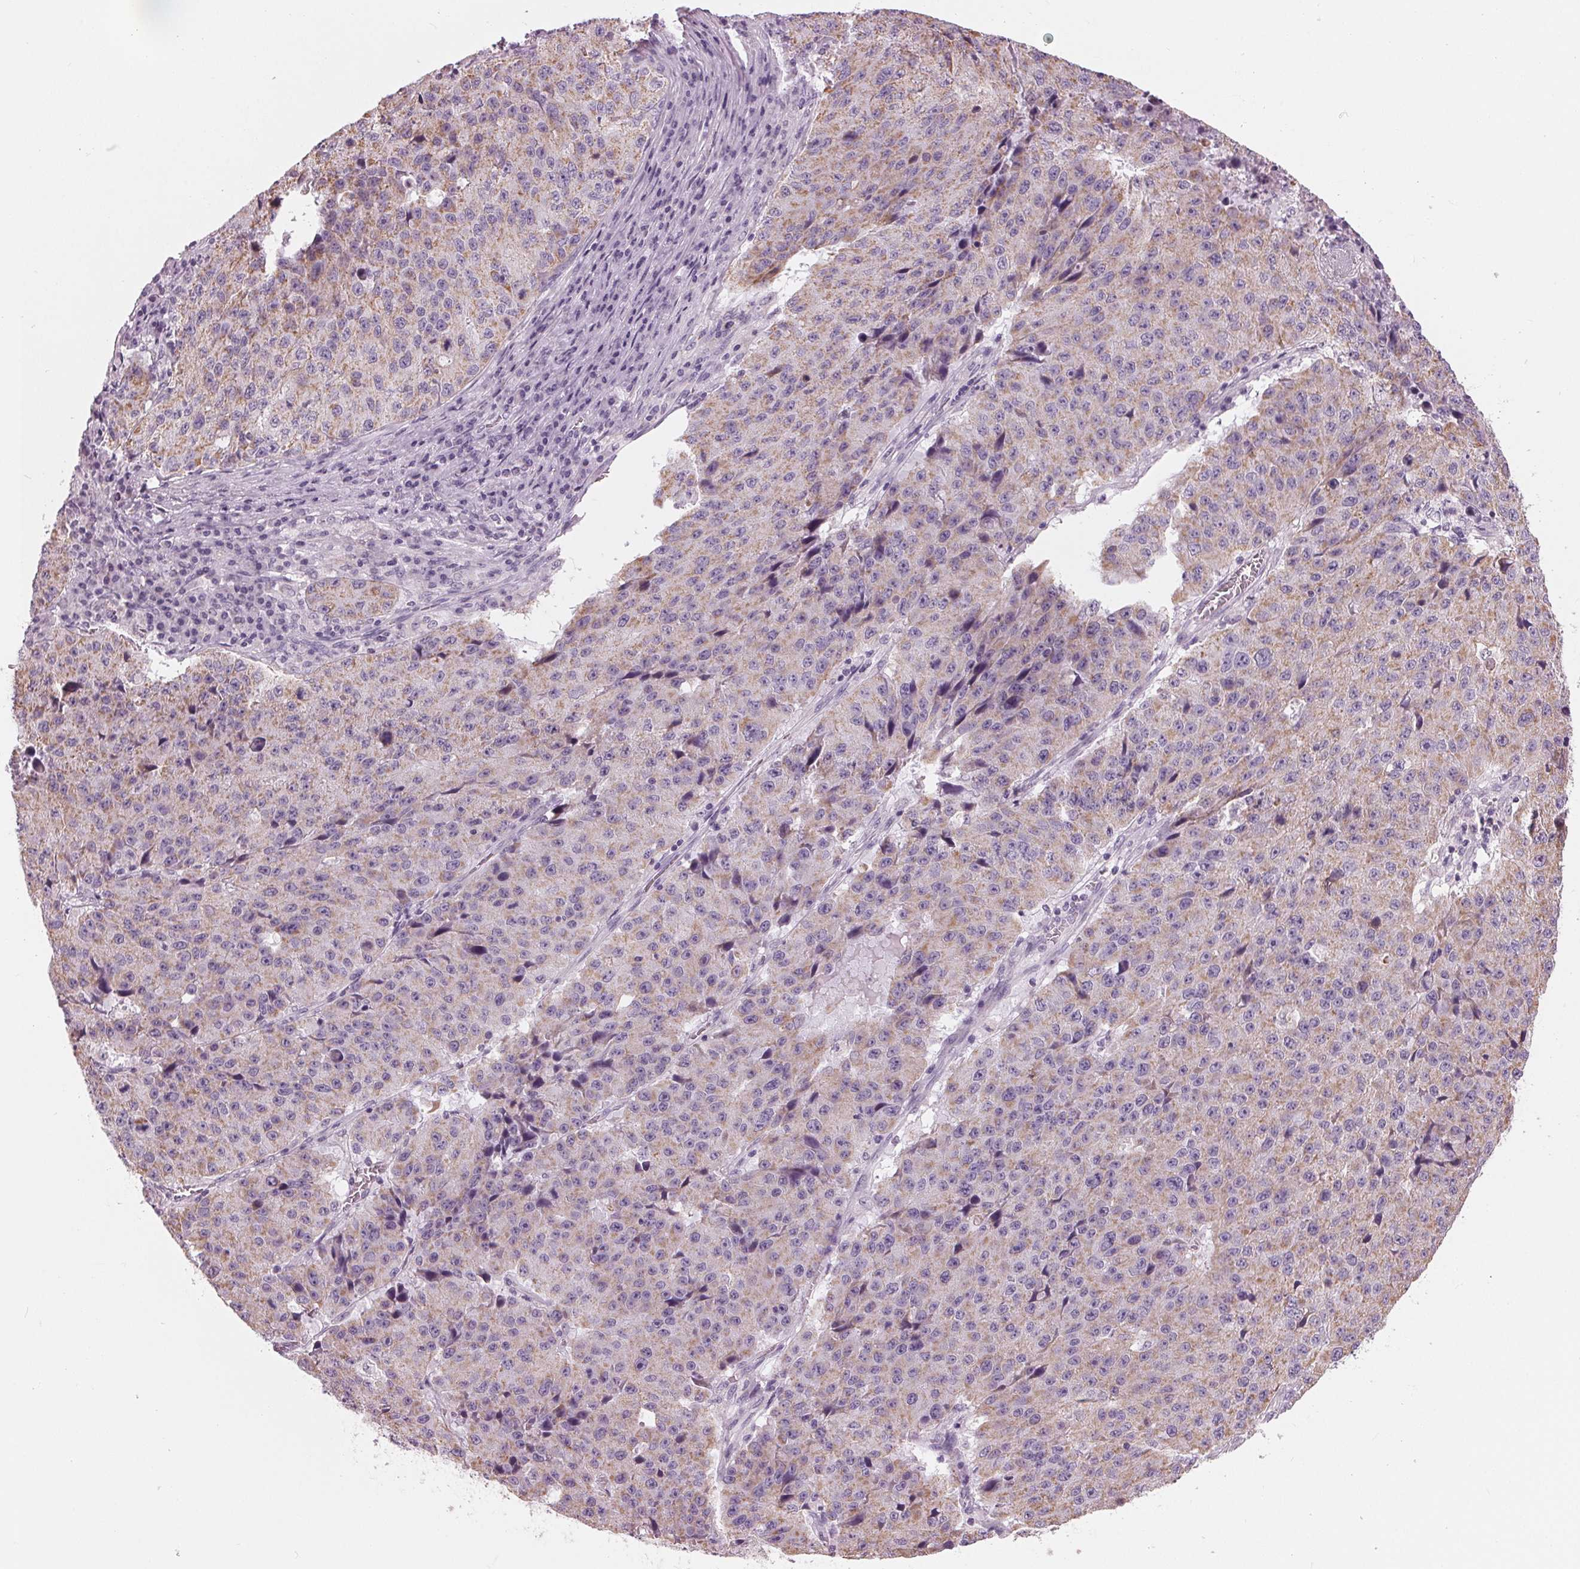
{"staining": {"intensity": "weak", "quantity": "25%-75%", "location": "cytoplasmic/membranous"}, "tissue": "stomach cancer", "cell_type": "Tumor cells", "image_type": "cancer", "snomed": [{"axis": "morphology", "description": "Adenocarcinoma, NOS"}, {"axis": "topography", "description": "Stomach"}], "caption": "Immunohistochemistry (IHC) of human stomach cancer shows low levels of weak cytoplasmic/membranous staining in about 25%-75% of tumor cells.", "gene": "SAMD4A", "patient": {"sex": "male", "age": 71}}